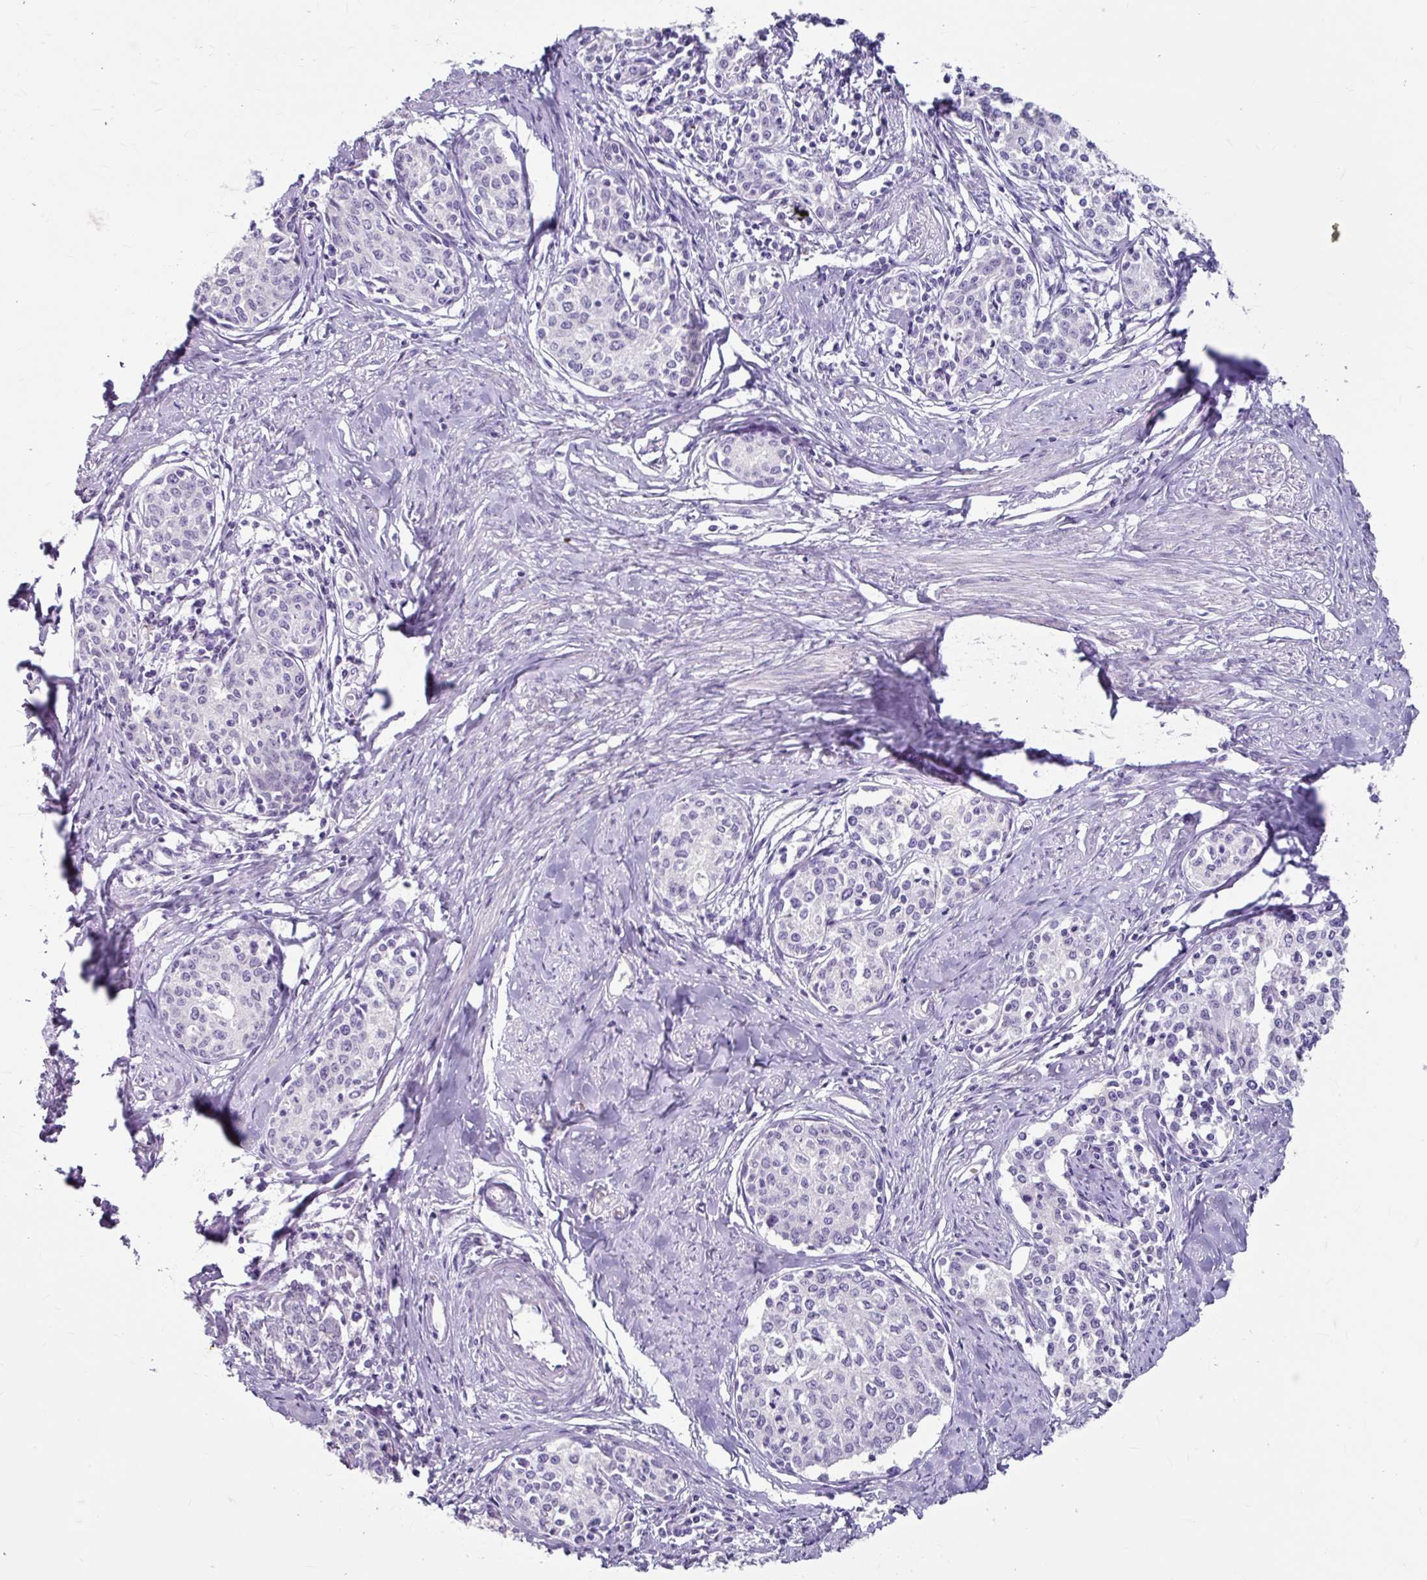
{"staining": {"intensity": "negative", "quantity": "none", "location": "none"}, "tissue": "cervical cancer", "cell_type": "Tumor cells", "image_type": "cancer", "snomed": [{"axis": "morphology", "description": "Squamous cell carcinoma, NOS"}, {"axis": "morphology", "description": "Adenocarcinoma, NOS"}, {"axis": "topography", "description": "Cervix"}], "caption": "A high-resolution histopathology image shows IHC staining of cervical cancer, which displays no significant staining in tumor cells.", "gene": "ANKRD1", "patient": {"sex": "female", "age": 52}}